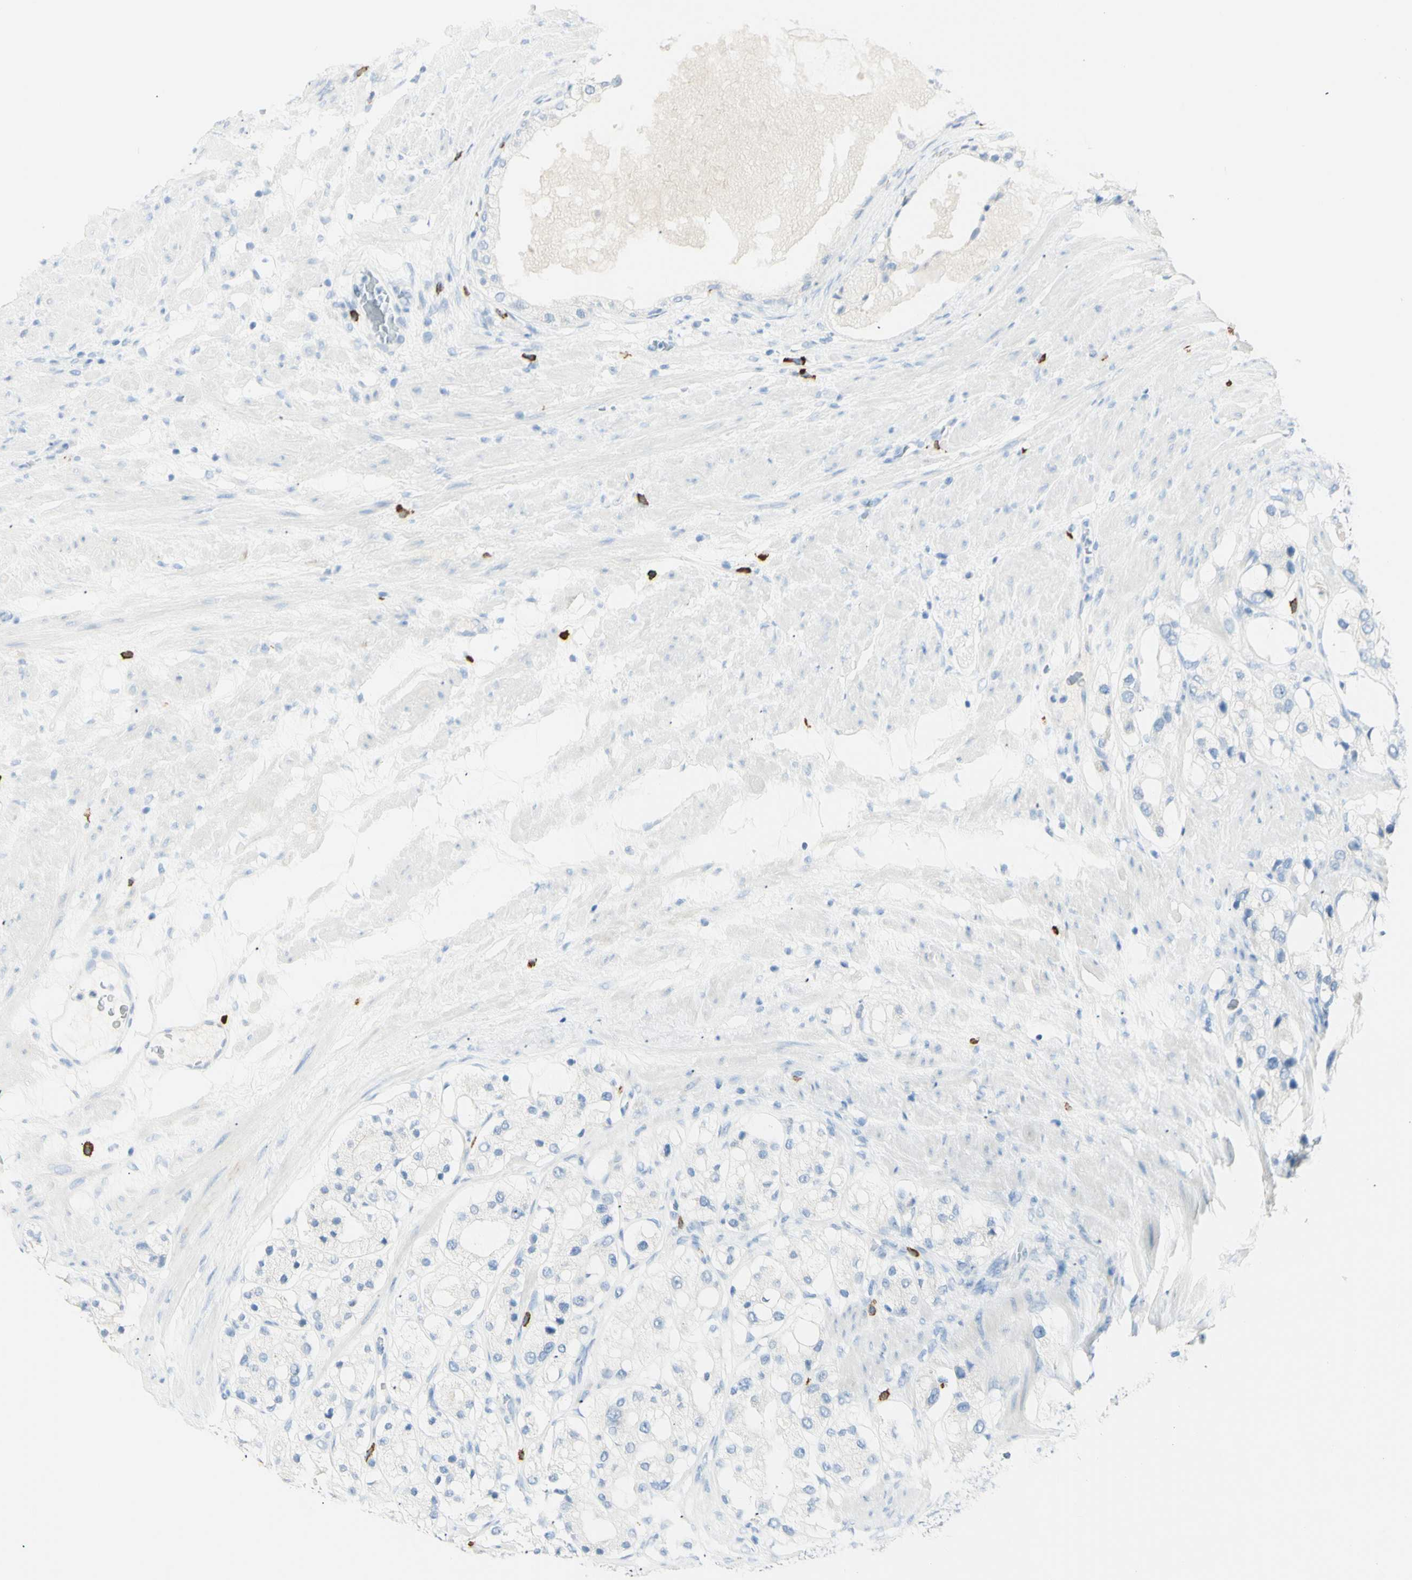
{"staining": {"intensity": "negative", "quantity": "none", "location": "none"}, "tissue": "prostate cancer", "cell_type": "Tumor cells", "image_type": "cancer", "snomed": [{"axis": "morphology", "description": "Adenocarcinoma, High grade"}, {"axis": "topography", "description": "Prostate"}], "caption": "Human prostate cancer stained for a protein using immunohistochemistry reveals no staining in tumor cells.", "gene": "LETM1", "patient": {"sex": "male", "age": 65}}